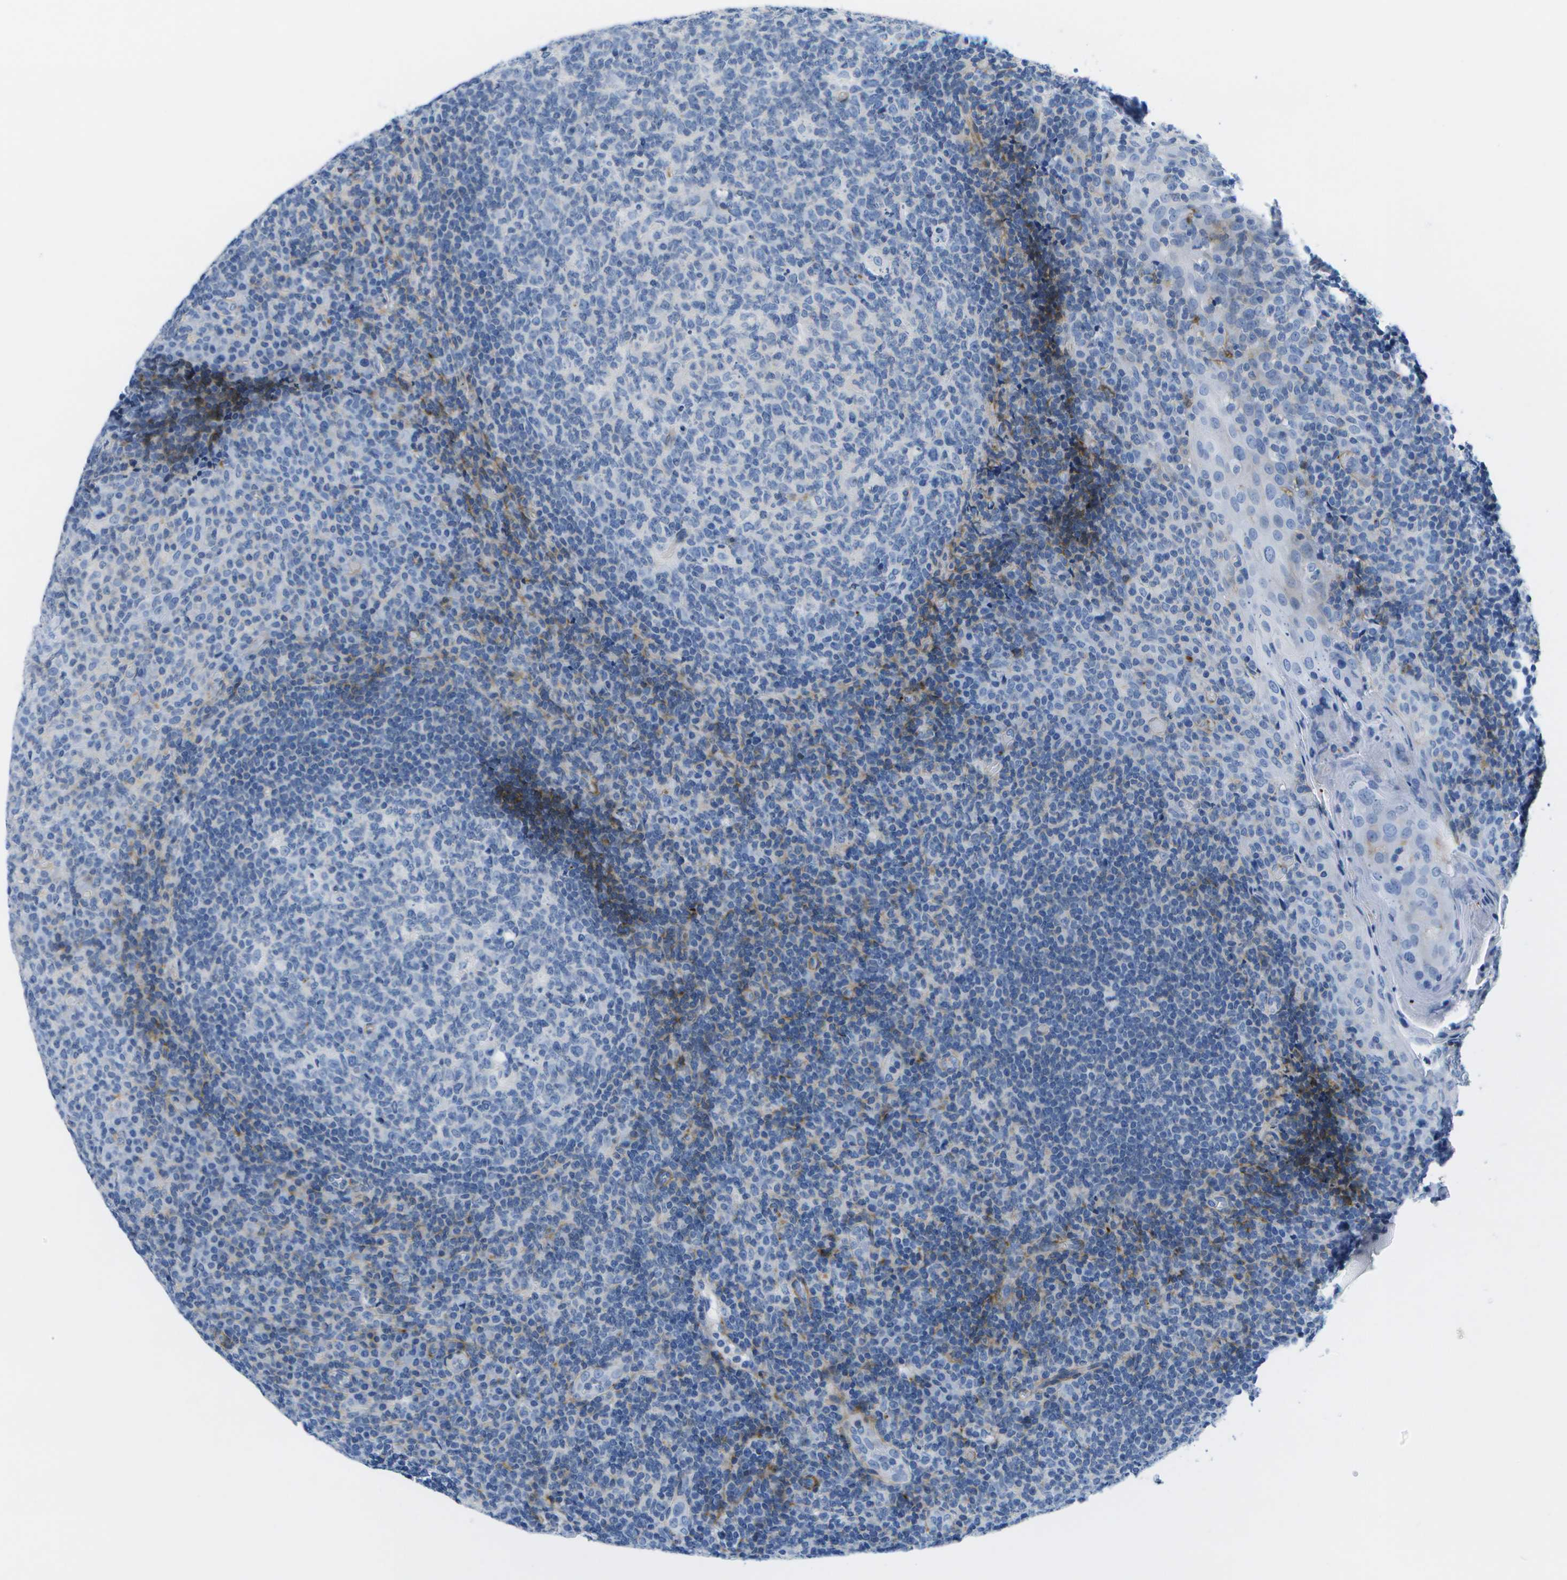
{"staining": {"intensity": "weak", "quantity": "<25%", "location": "cytoplasmic/membranous"}, "tissue": "tonsil", "cell_type": "Germinal center cells", "image_type": "normal", "snomed": [{"axis": "morphology", "description": "Normal tissue, NOS"}, {"axis": "topography", "description": "Tonsil"}], "caption": "DAB immunohistochemical staining of unremarkable tonsil displays no significant staining in germinal center cells. (Immunohistochemistry (ihc), brightfield microscopy, high magnification).", "gene": "ADGRG6", "patient": {"sex": "female", "age": 19}}